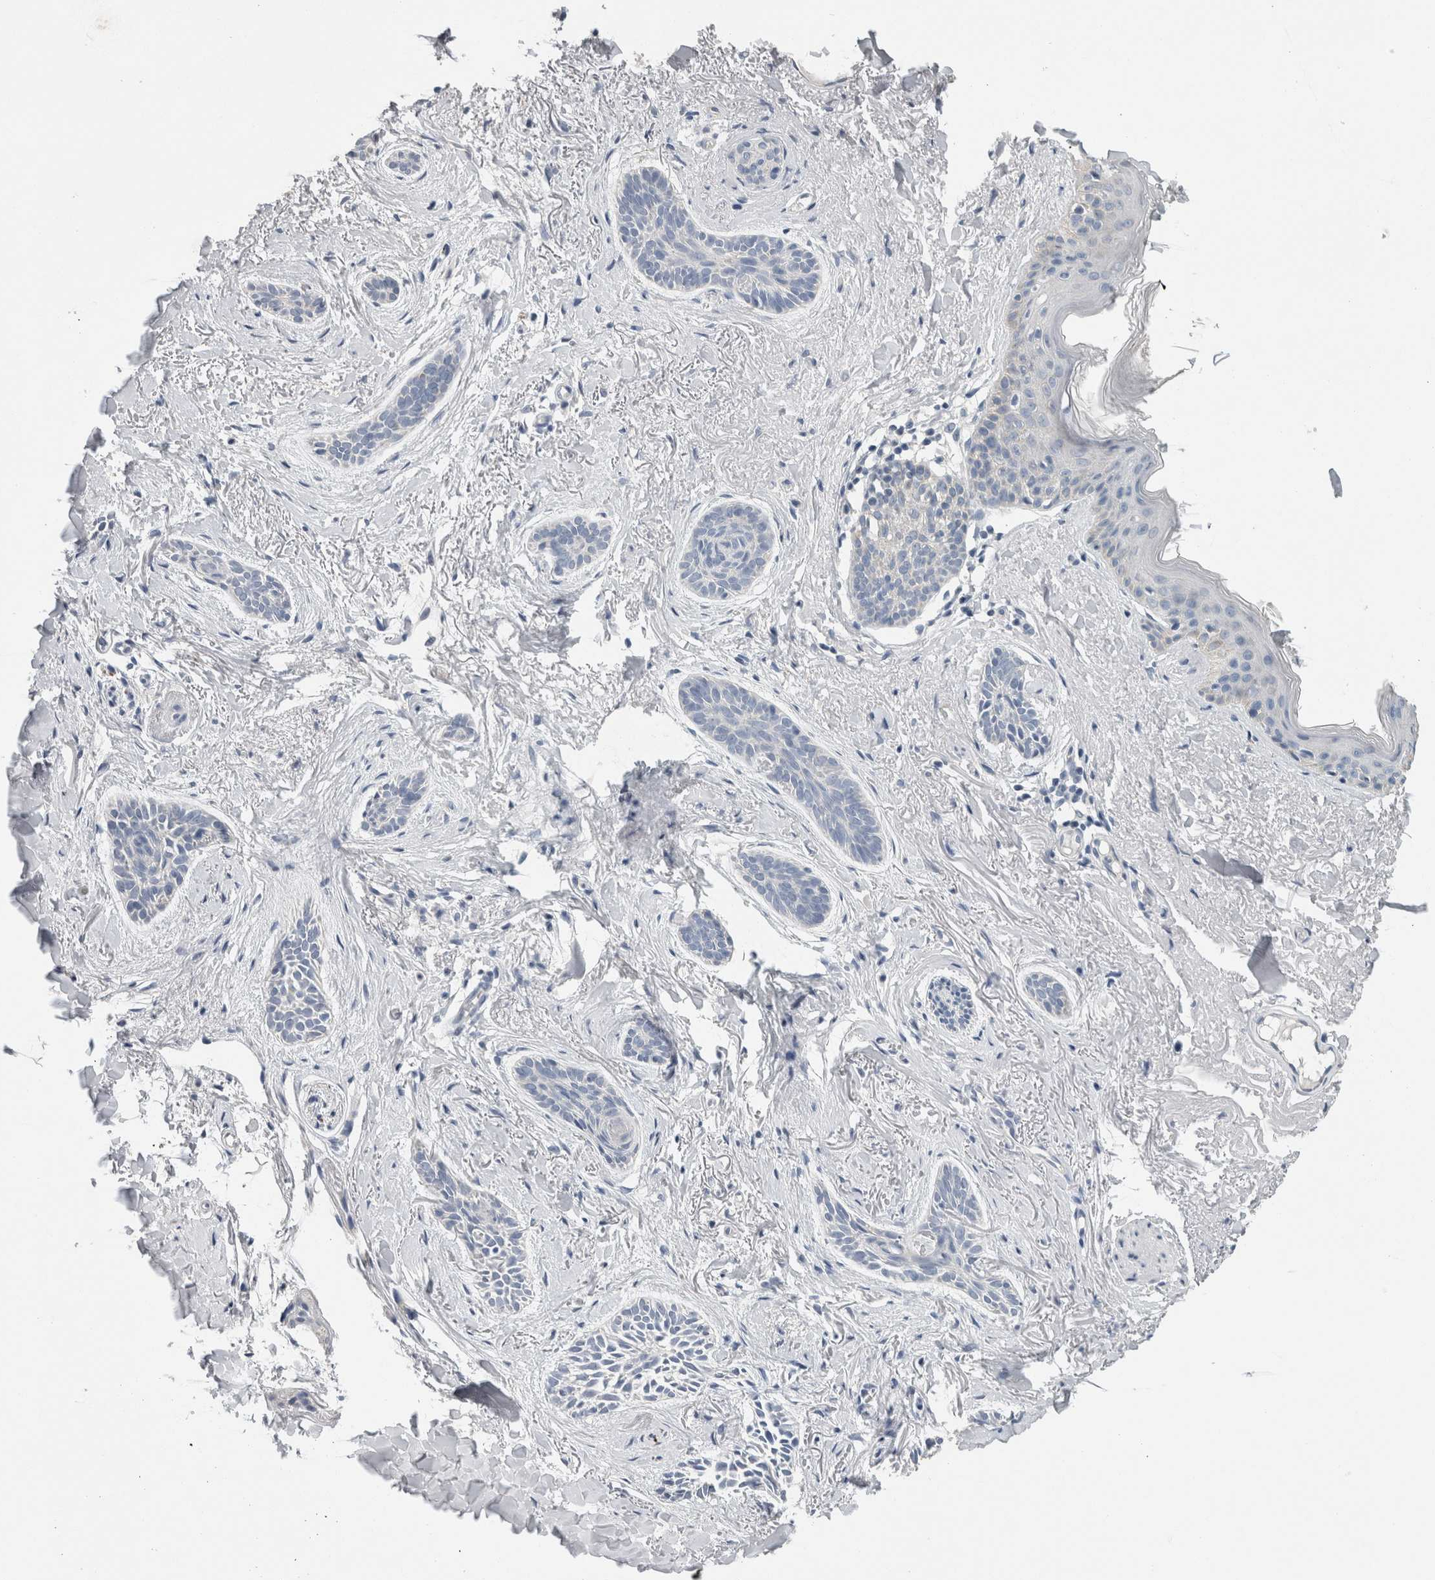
{"staining": {"intensity": "negative", "quantity": "none", "location": "none"}, "tissue": "skin cancer", "cell_type": "Tumor cells", "image_type": "cancer", "snomed": [{"axis": "morphology", "description": "Basal cell carcinoma"}, {"axis": "topography", "description": "Skin"}], "caption": "DAB (3,3'-diaminobenzidine) immunohistochemical staining of human skin cancer demonstrates no significant positivity in tumor cells.", "gene": "NEFM", "patient": {"sex": "female", "age": 84}}